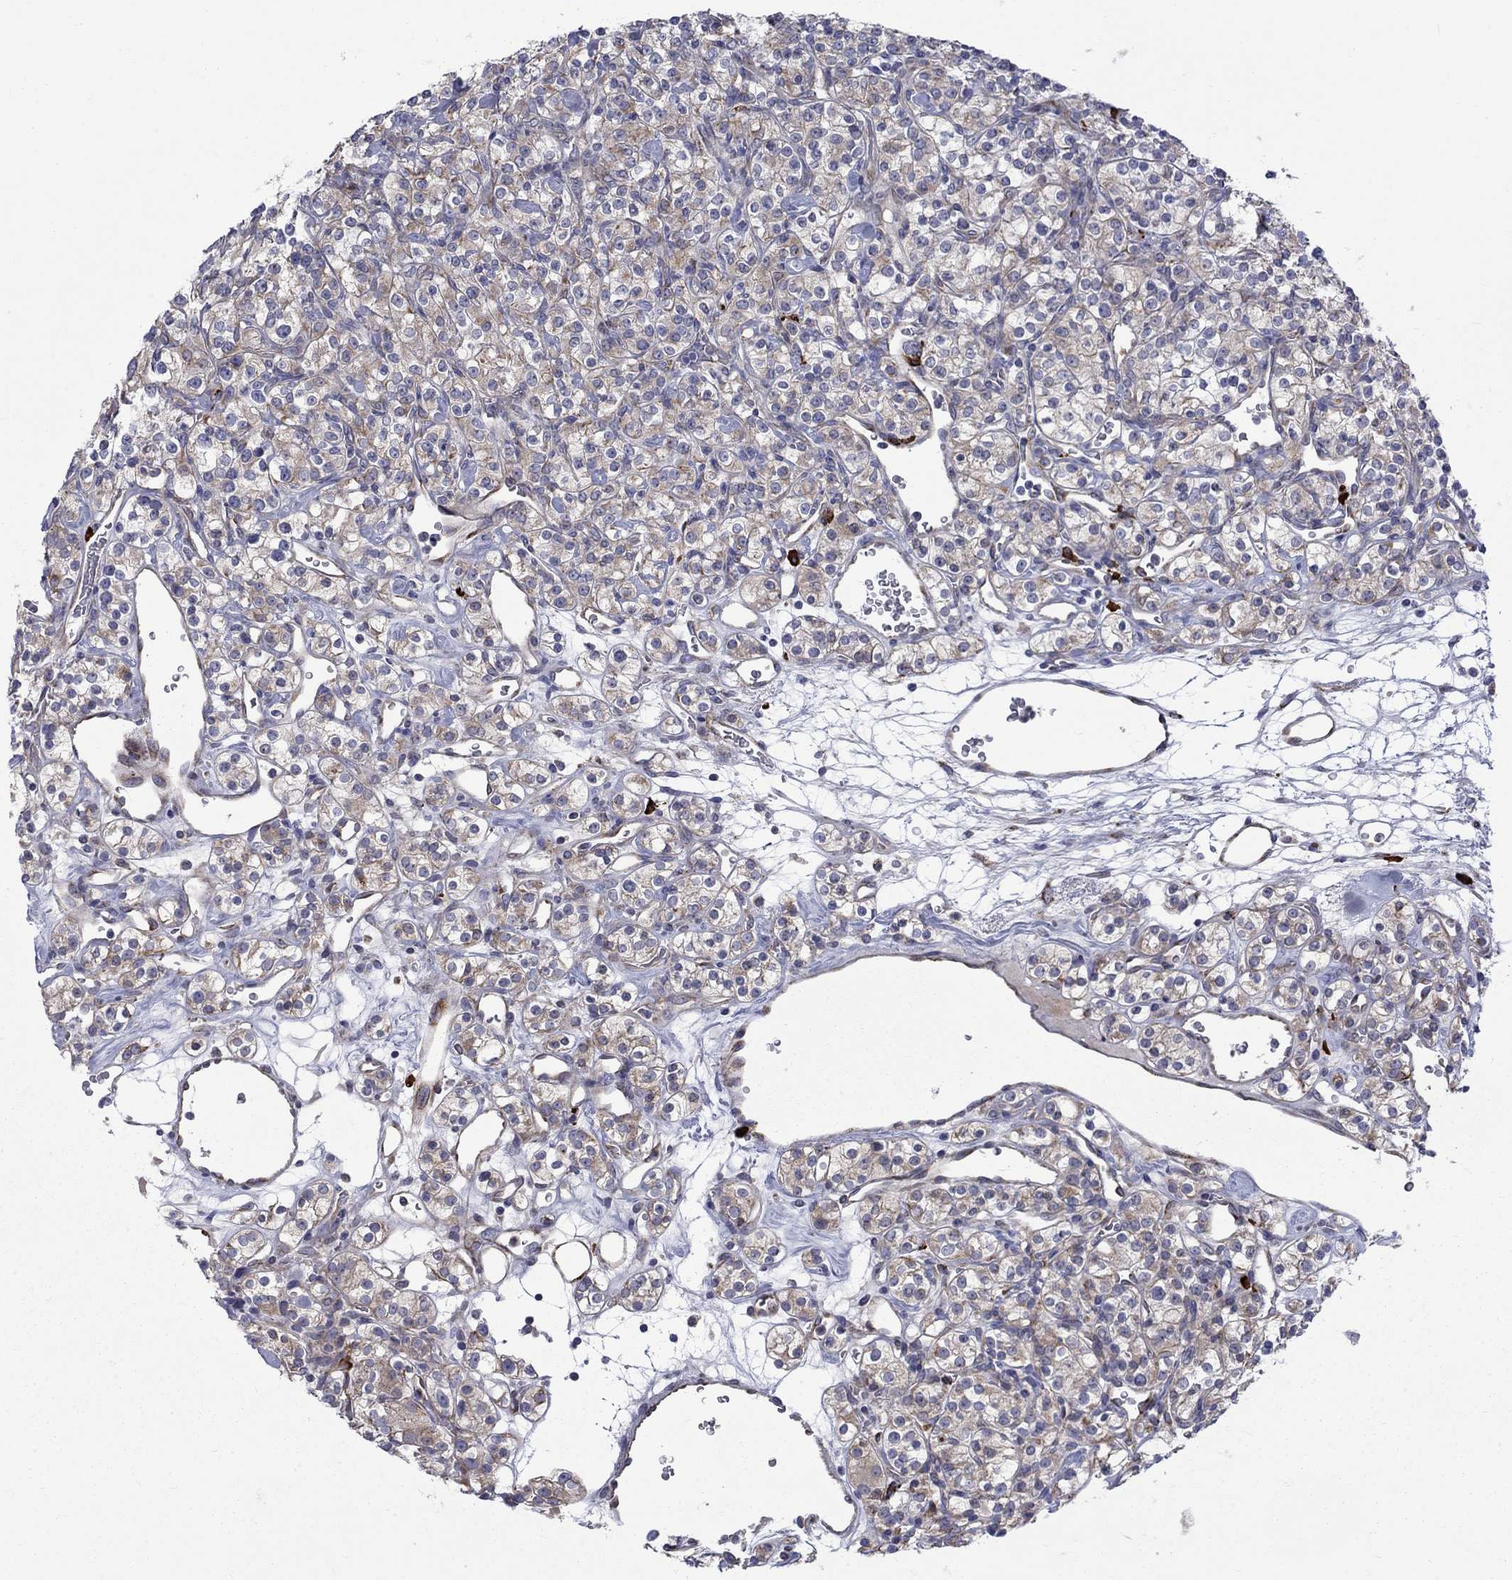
{"staining": {"intensity": "weak", "quantity": "25%-75%", "location": "cytoplasmic/membranous"}, "tissue": "renal cancer", "cell_type": "Tumor cells", "image_type": "cancer", "snomed": [{"axis": "morphology", "description": "Adenocarcinoma, NOS"}, {"axis": "topography", "description": "Kidney"}], "caption": "This is an image of IHC staining of renal adenocarcinoma, which shows weak staining in the cytoplasmic/membranous of tumor cells.", "gene": "ASNS", "patient": {"sex": "male", "age": 77}}